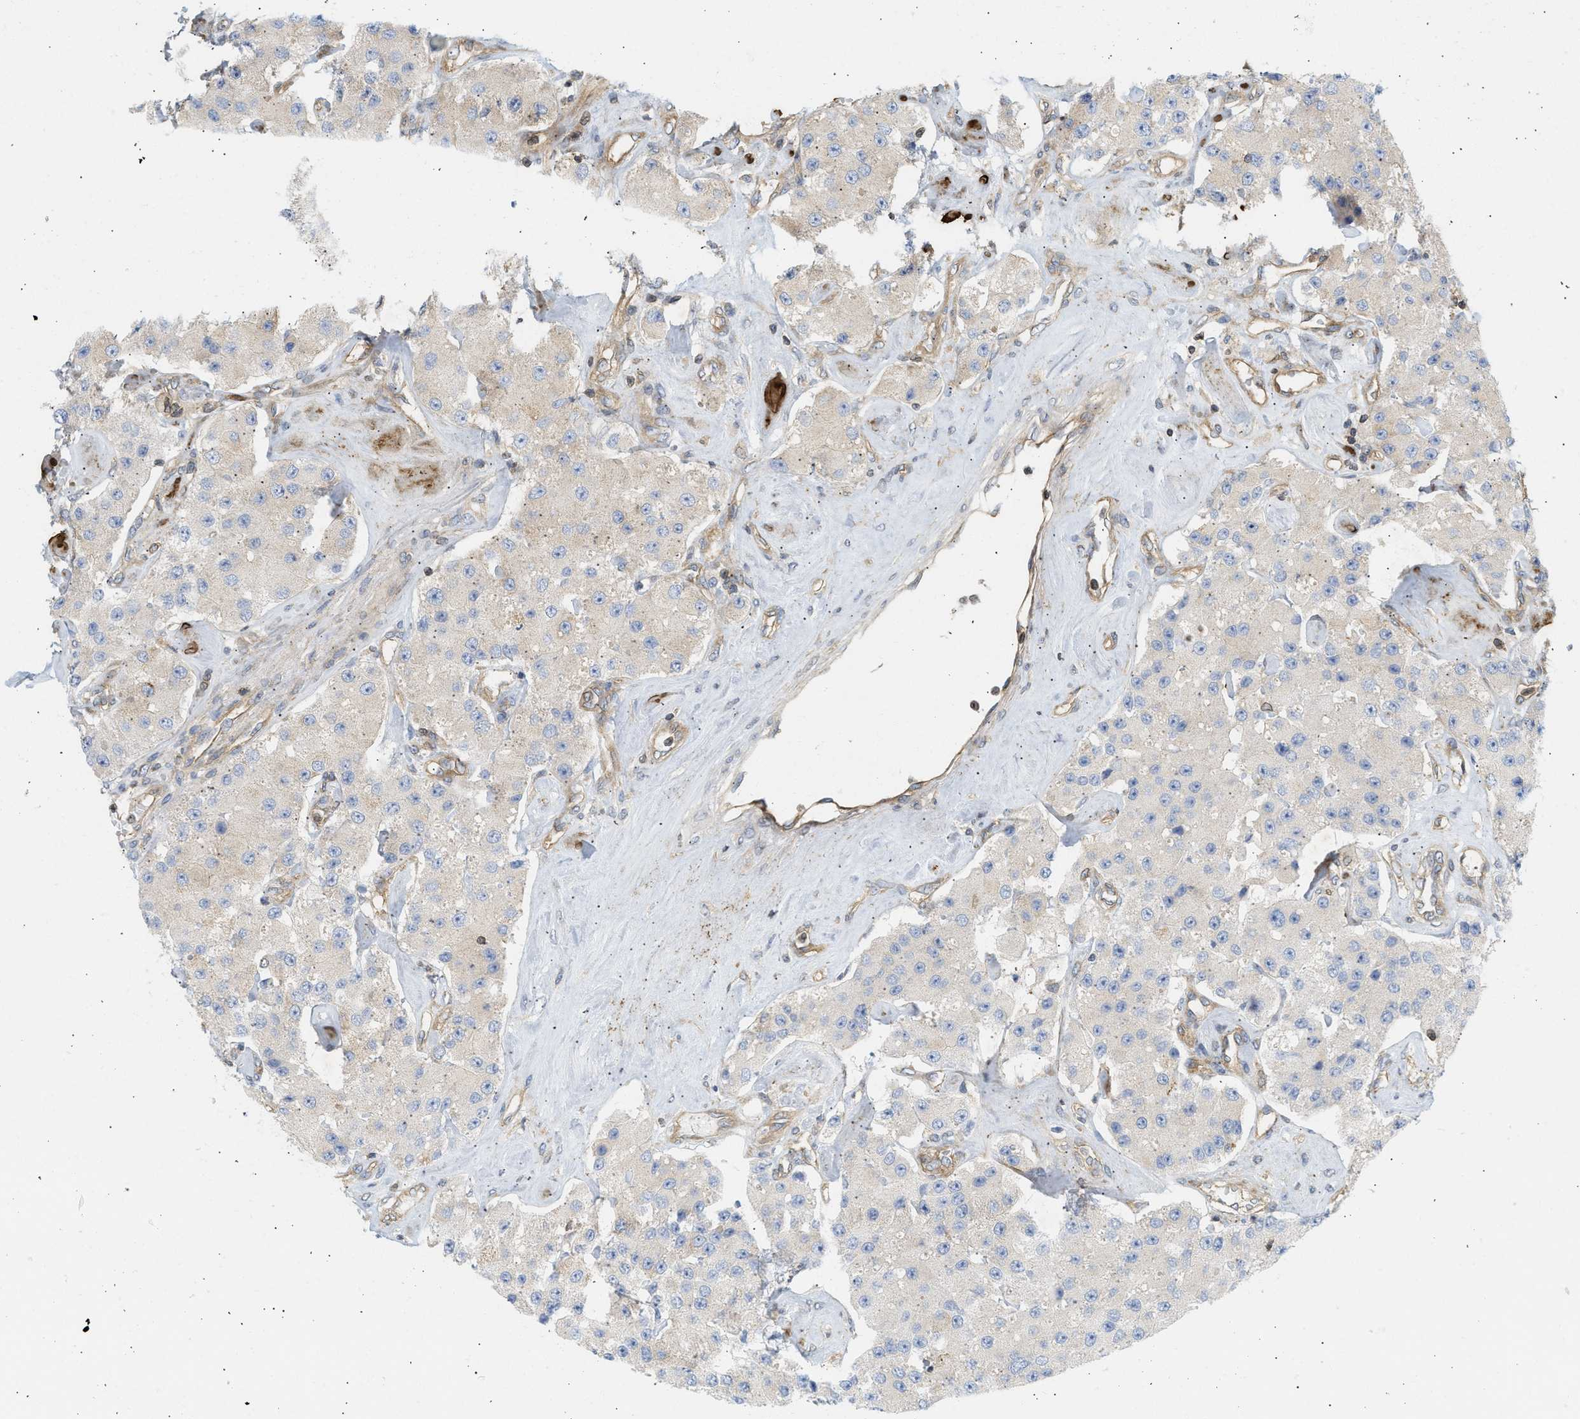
{"staining": {"intensity": "weak", "quantity": "<25%", "location": "cytoplasmic/membranous"}, "tissue": "carcinoid", "cell_type": "Tumor cells", "image_type": "cancer", "snomed": [{"axis": "morphology", "description": "Carcinoid, malignant, NOS"}, {"axis": "topography", "description": "Pancreas"}], "caption": "A high-resolution photomicrograph shows immunohistochemistry staining of carcinoid (malignant), which demonstrates no significant expression in tumor cells. Nuclei are stained in blue.", "gene": "STRN", "patient": {"sex": "male", "age": 41}}